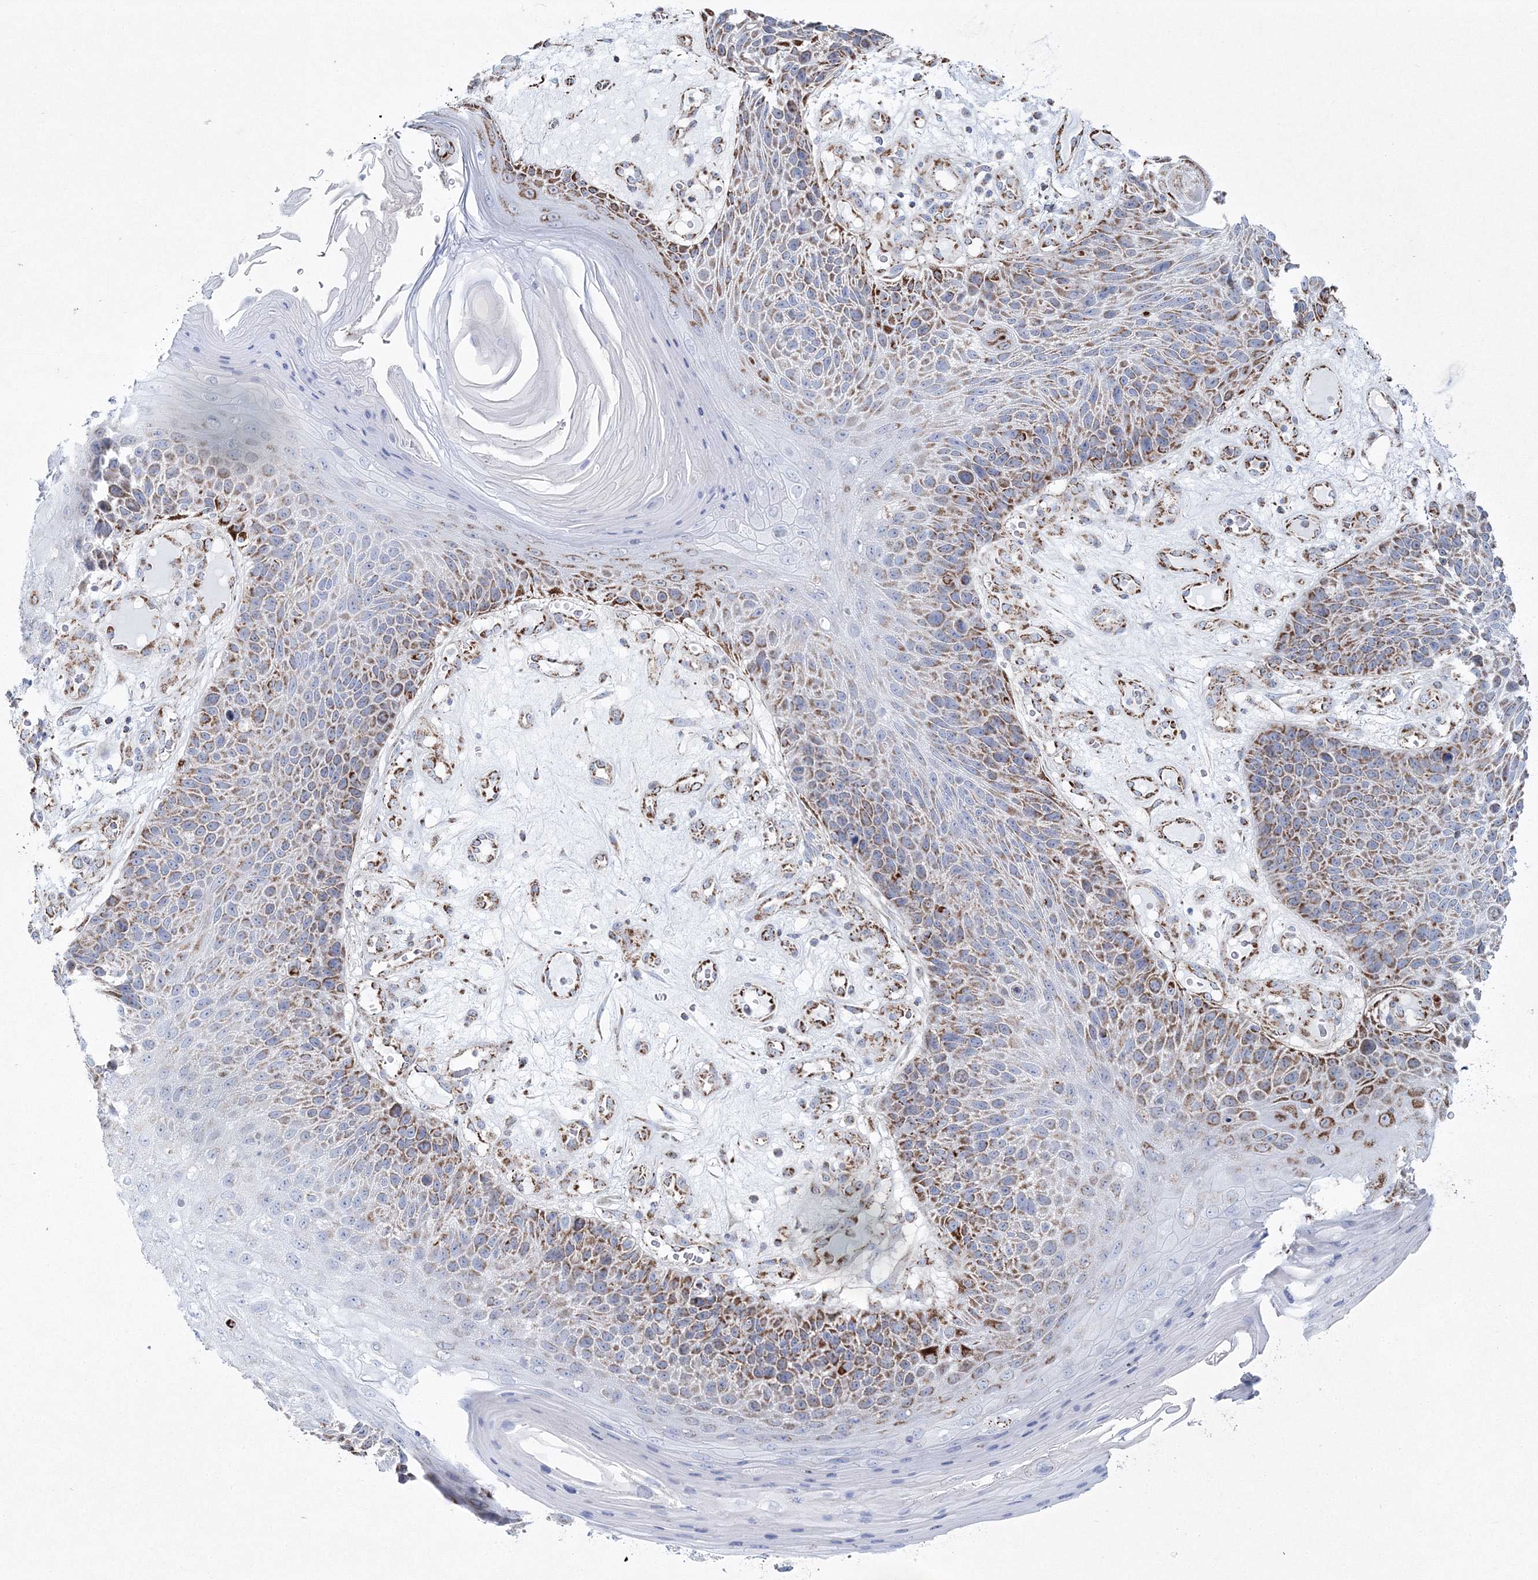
{"staining": {"intensity": "moderate", "quantity": ">75%", "location": "cytoplasmic/membranous"}, "tissue": "skin cancer", "cell_type": "Tumor cells", "image_type": "cancer", "snomed": [{"axis": "morphology", "description": "Squamous cell carcinoma, NOS"}, {"axis": "topography", "description": "Skin"}], "caption": "Squamous cell carcinoma (skin) tissue displays moderate cytoplasmic/membranous expression in about >75% of tumor cells", "gene": "HIBCH", "patient": {"sex": "female", "age": 88}}